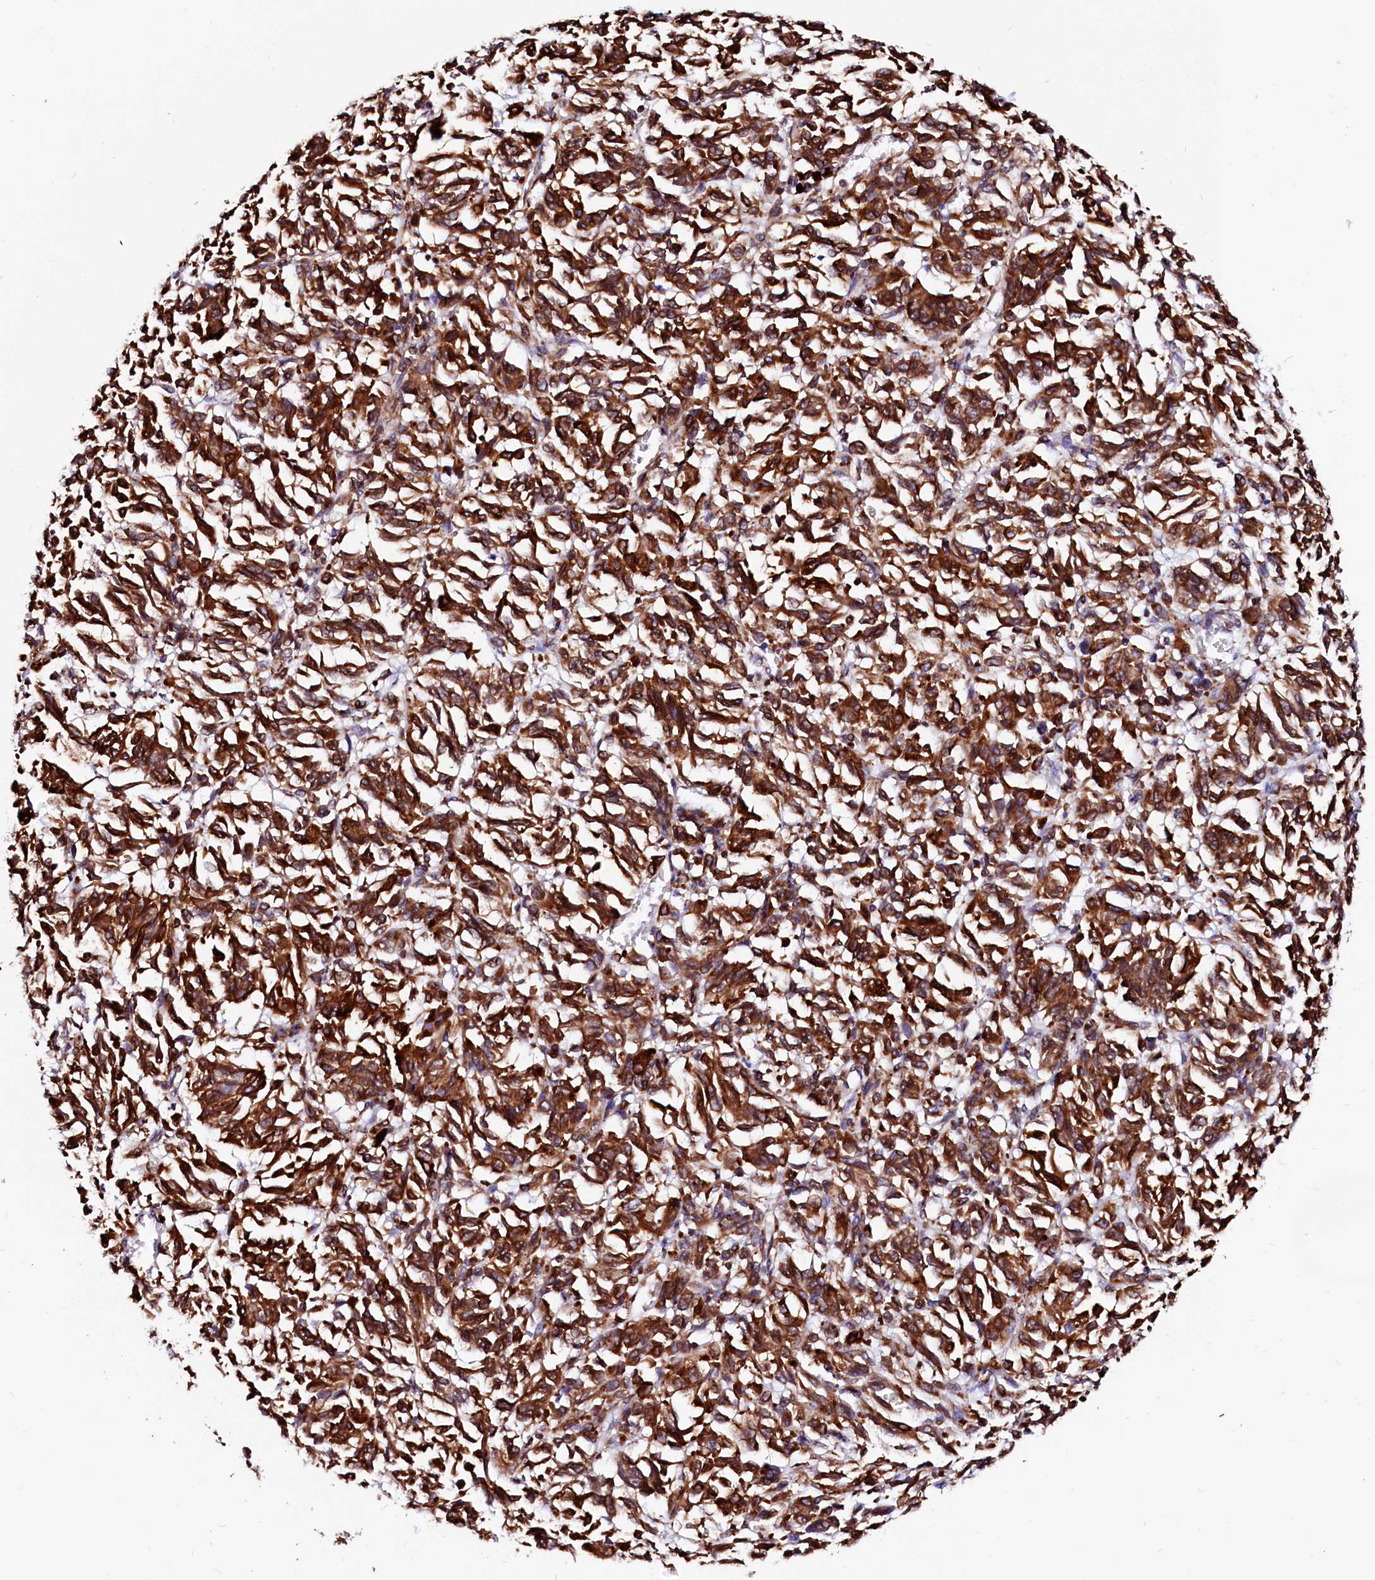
{"staining": {"intensity": "strong", "quantity": ">75%", "location": "cytoplasmic/membranous"}, "tissue": "melanoma", "cell_type": "Tumor cells", "image_type": "cancer", "snomed": [{"axis": "morphology", "description": "Malignant melanoma, Metastatic site"}, {"axis": "topography", "description": "Lung"}], "caption": "High-magnification brightfield microscopy of melanoma stained with DAB (3,3'-diaminobenzidine) (brown) and counterstained with hematoxylin (blue). tumor cells exhibit strong cytoplasmic/membranous positivity is seen in about>75% of cells. The protein of interest is shown in brown color, while the nuclei are stained blue.", "gene": "DERL1", "patient": {"sex": "male", "age": 64}}